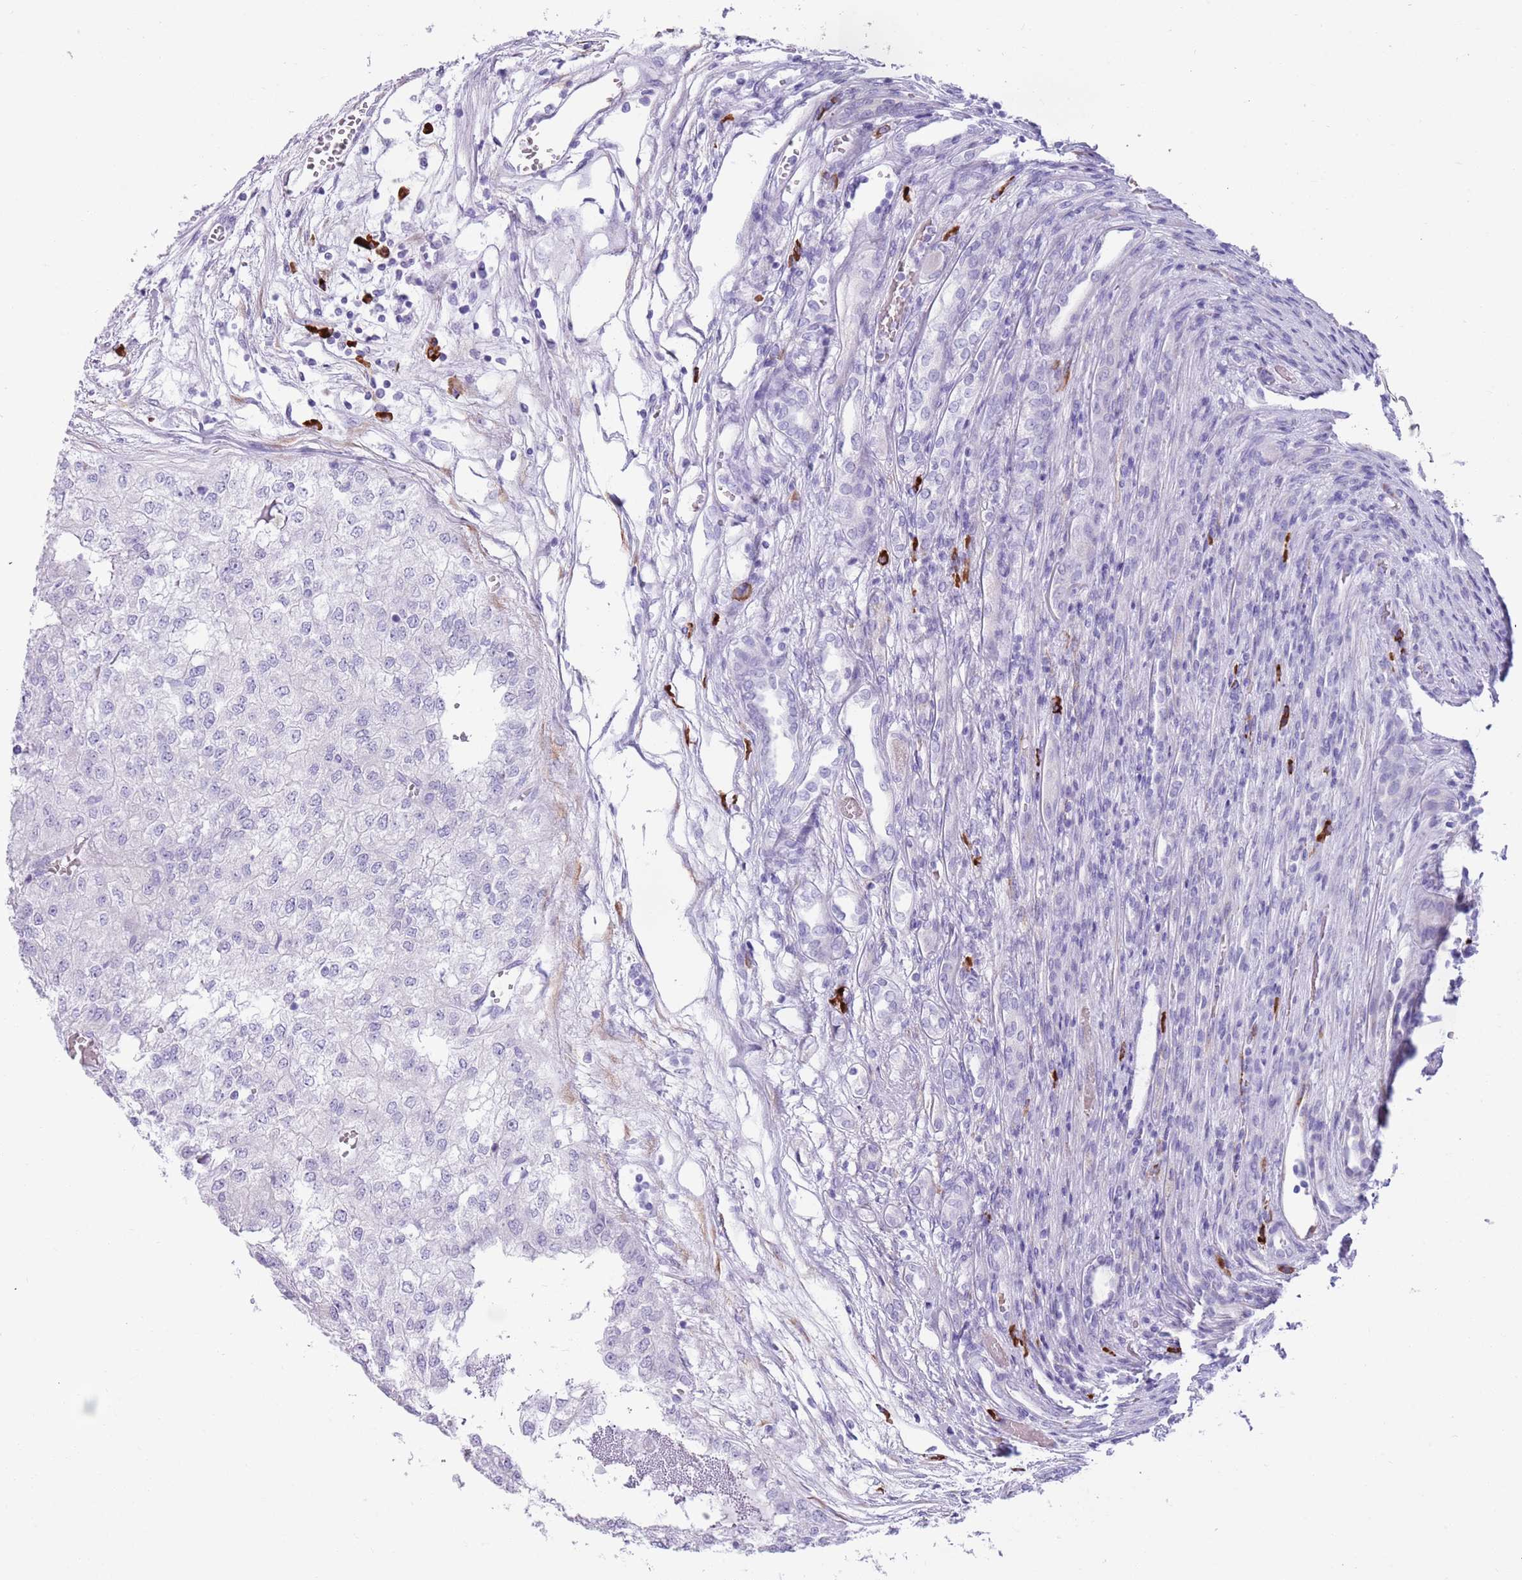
{"staining": {"intensity": "negative", "quantity": "none", "location": "none"}, "tissue": "renal cancer", "cell_type": "Tumor cells", "image_type": "cancer", "snomed": [{"axis": "morphology", "description": "Adenocarcinoma, NOS"}, {"axis": "topography", "description": "Kidney"}], "caption": "IHC of human renal cancer reveals no expression in tumor cells.", "gene": "LY6G5B", "patient": {"sex": "female", "age": 54}}